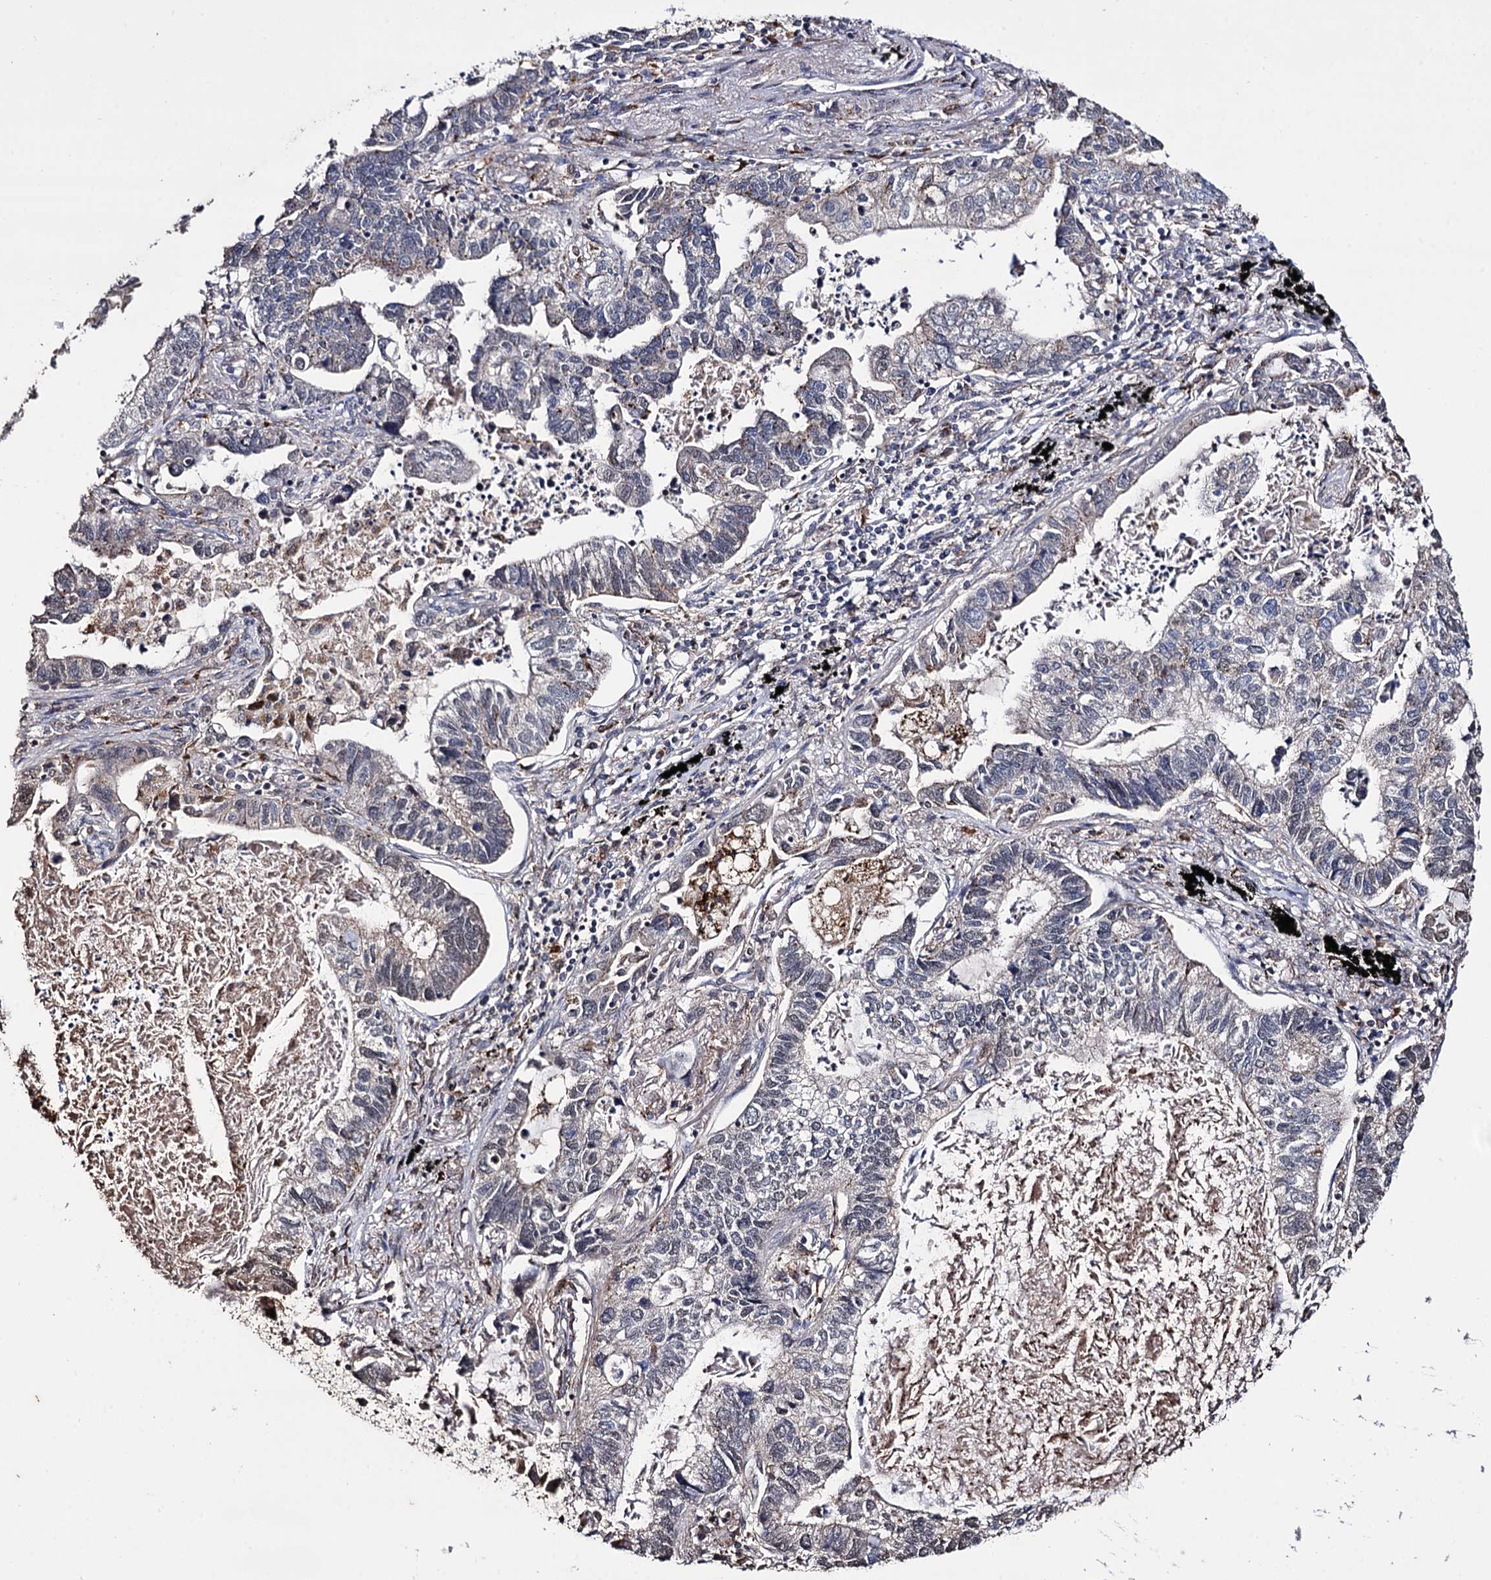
{"staining": {"intensity": "negative", "quantity": "none", "location": "none"}, "tissue": "lung cancer", "cell_type": "Tumor cells", "image_type": "cancer", "snomed": [{"axis": "morphology", "description": "Adenocarcinoma, NOS"}, {"axis": "topography", "description": "Lung"}], "caption": "Immunohistochemistry image of human lung cancer stained for a protein (brown), which reveals no positivity in tumor cells. (DAB immunohistochemistry (IHC) visualized using brightfield microscopy, high magnification).", "gene": "MICAL2", "patient": {"sex": "male", "age": 67}}